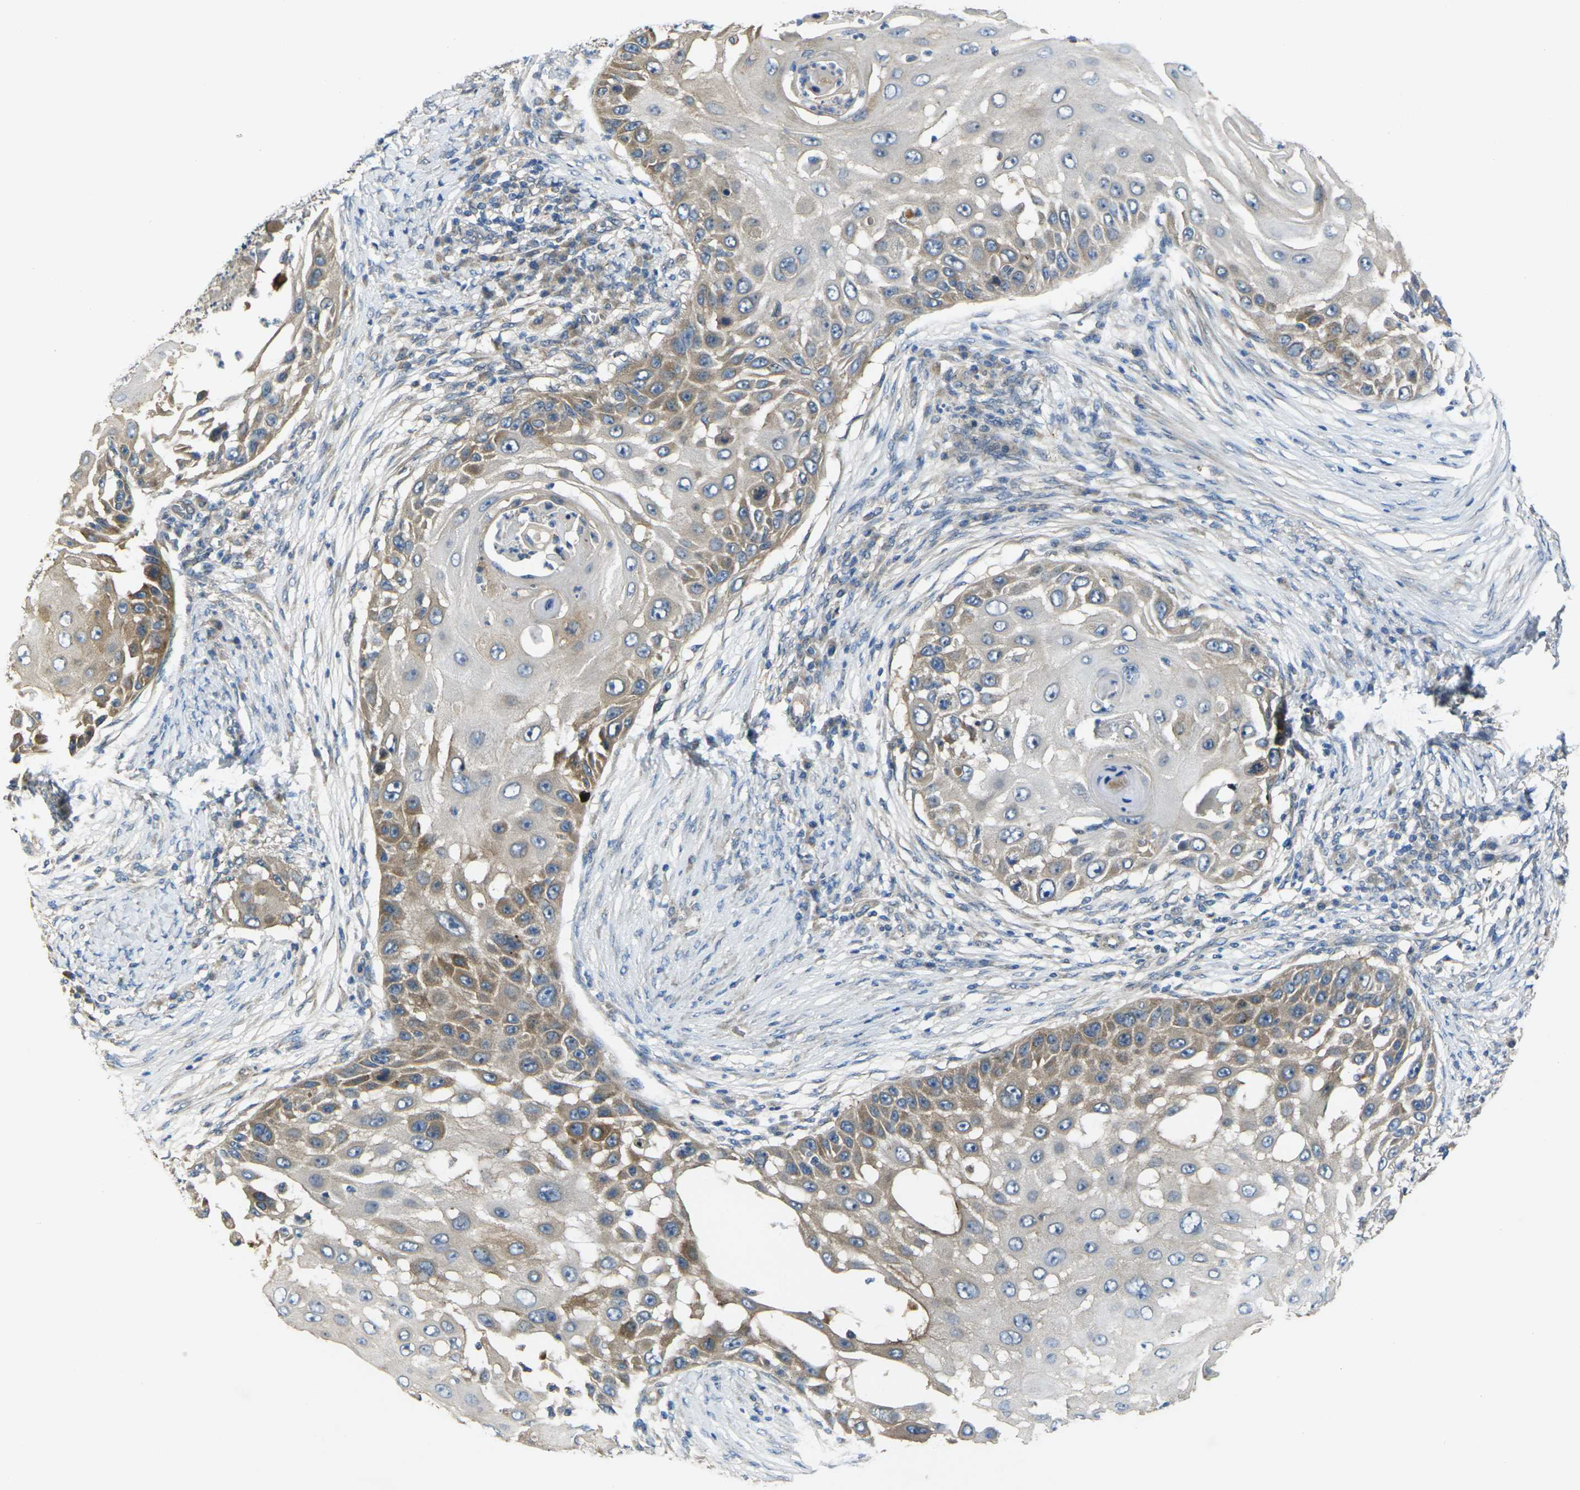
{"staining": {"intensity": "moderate", "quantity": "25%-75%", "location": "cytoplasmic/membranous"}, "tissue": "skin cancer", "cell_type": "Tumor cells", "image_type": "cancer", "snomed": [{"axis": "morphology", "description": "Squamous cell carcinoma, NOS"}, {"axis": "topography", "description": "Skin"}], "caption": "IHC of human skin squamous cell carcinoma exhibits medium levels of moderate cytoplasmic/membranous expression in about 25%-75% of tumor cells.", "gene": "GNA12", "patient": {"sex": "female", "age": 44}}